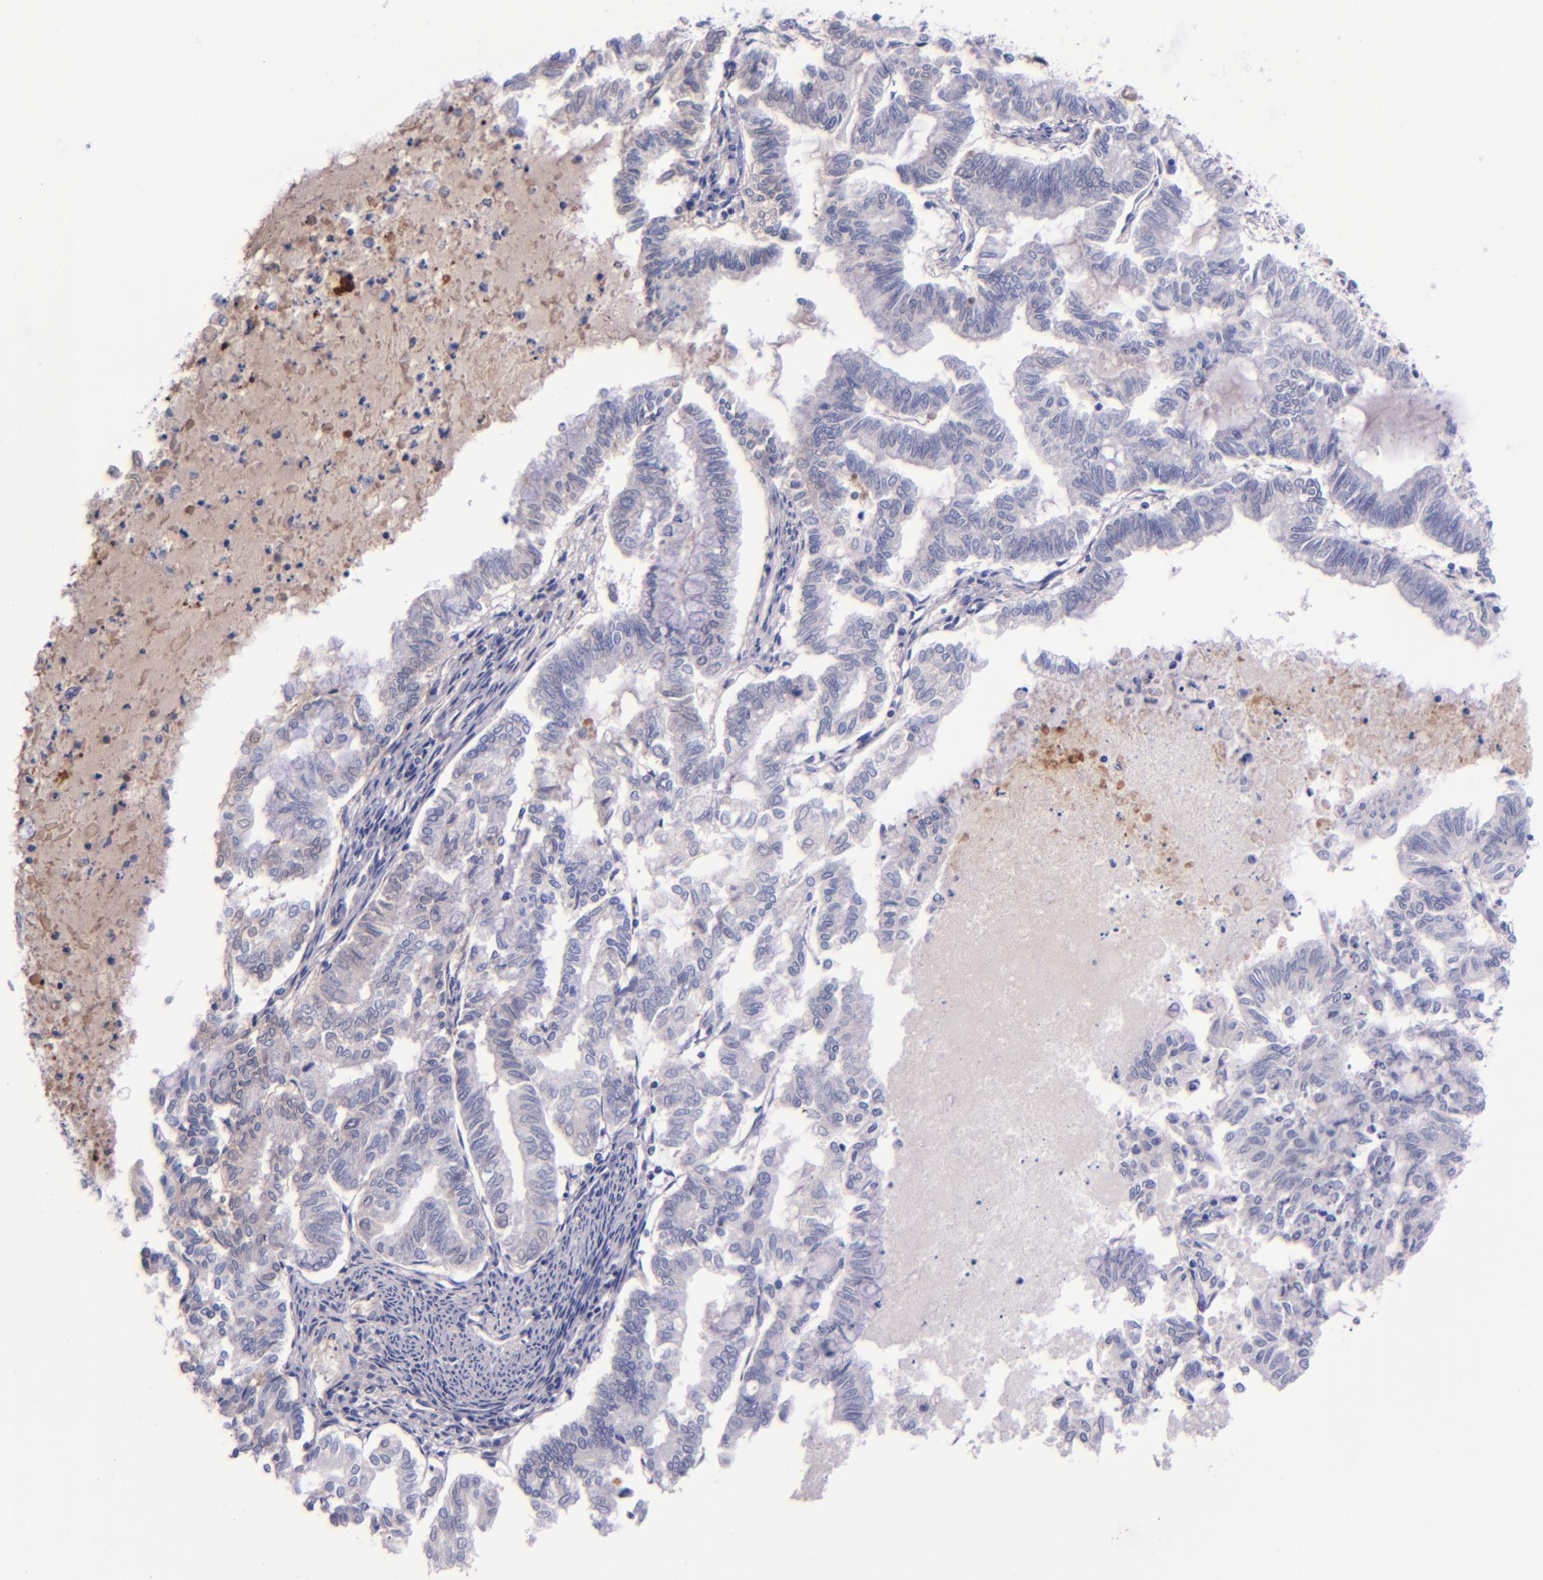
{"staining": {"intensity": "negative", "quantity": "none", "location": "none"}, "tissue": "endometrial cancer", "cell_type": "Tumor cells", "image_type": "cancer", "snomed": [{"axis": "morphology", "description": "Adenocarcinoma, NOS"}, {"axis": "topography", "description": "Endometrium"}], "caption": "An image of adenocarcinoma (endometrial) stained for a protein shows no brown staining in tumor cells.", "gene": "KNG1", "patient": {"sex": "female", "age": 79}}